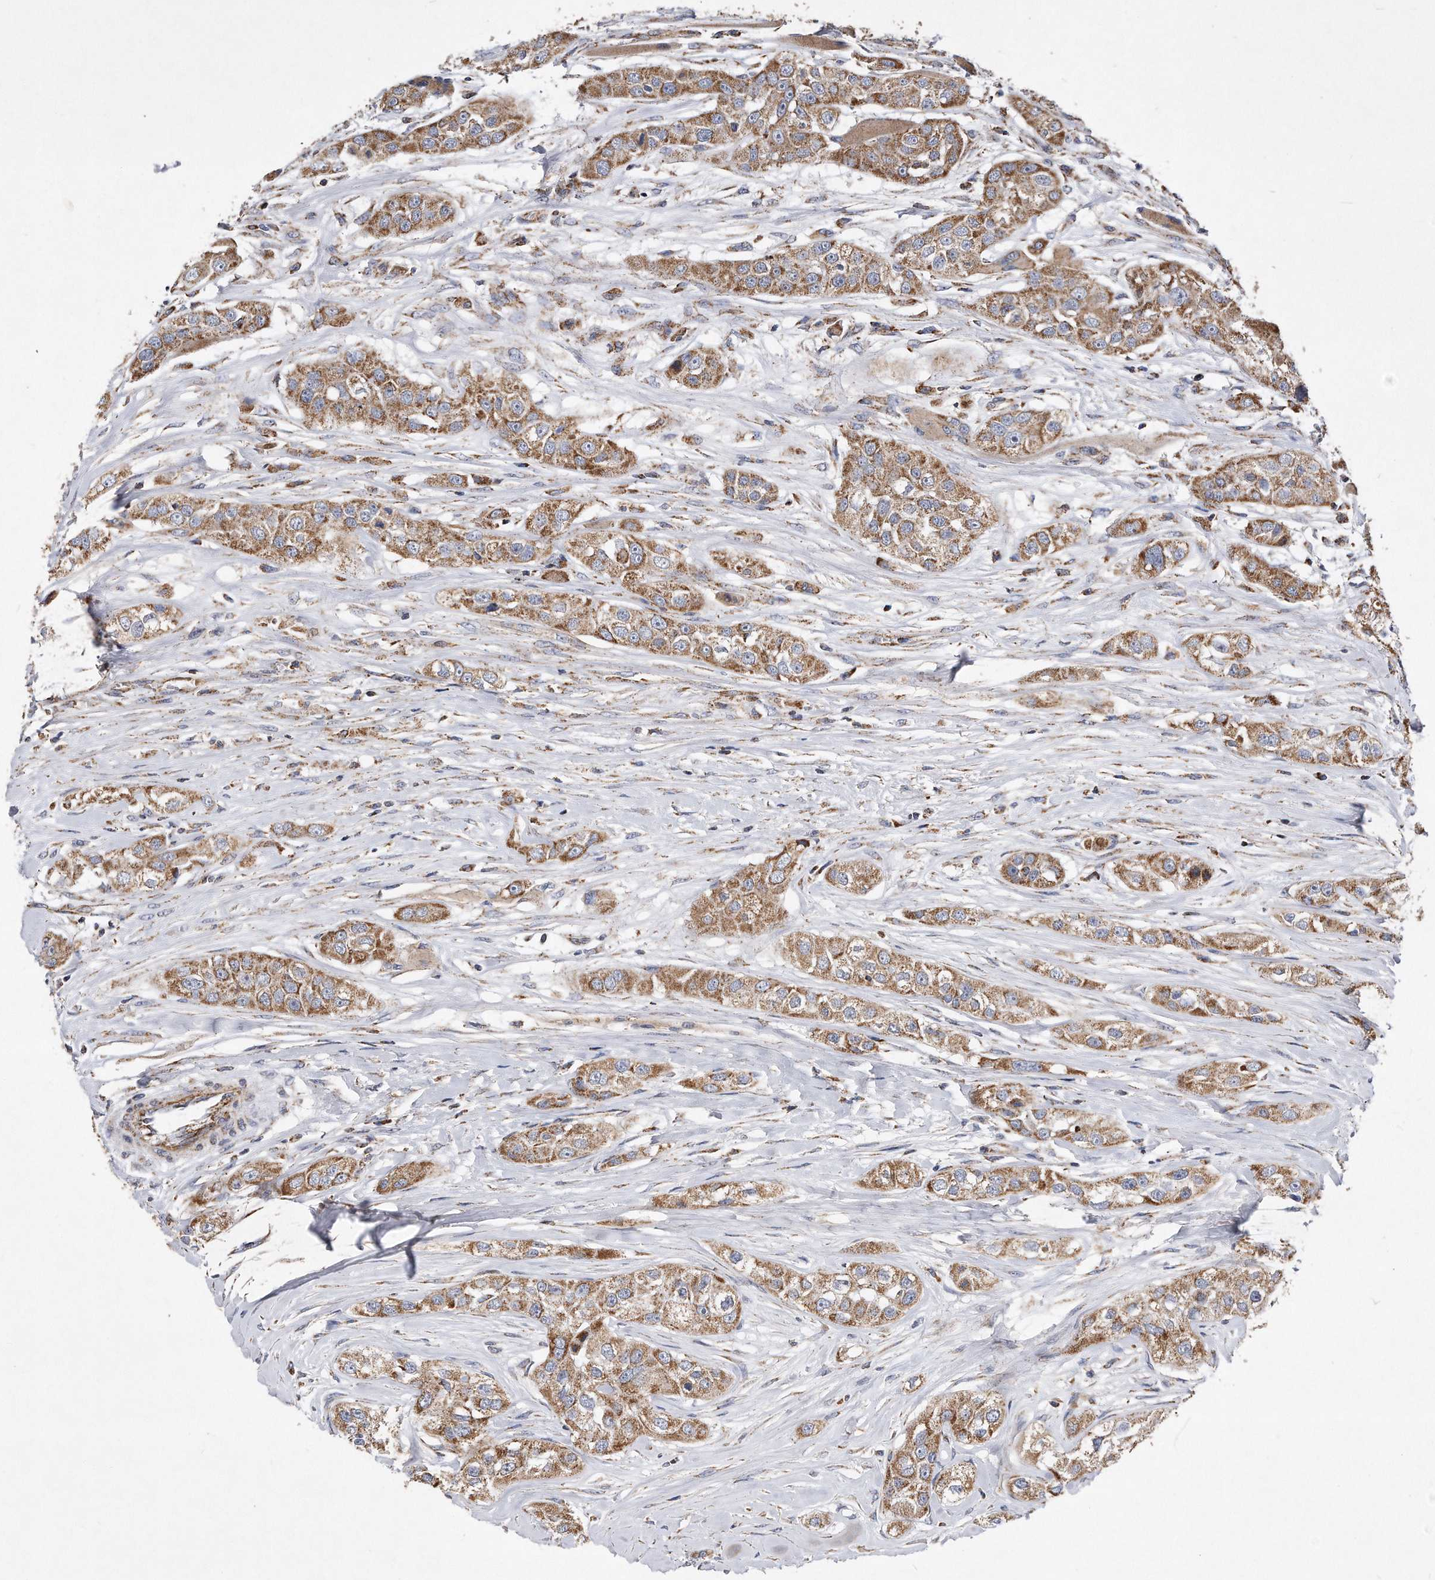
{"staining": {"intensity": "moderate", "quantity": ">75%", "location": "cytoplasmic/membranous"}, "tissue": "head and neck cancer", "cell_type": "Tumor cells", "image_type": "cancer", "snomed": [{"axis": "morphology", "description": "Normal tissue, NOS"}, {"axis": "morphology", "description": "Squamous cell carcinoma, NOS"}, {"axis": "topography", "description": "Skeletal muscle"}, {"axis": "topography", "description": "Head-Neck"}], "caption": "Moderate cytoplasmic/membranous protein staining is present in approximately >75% of tumor cells in head and neck cancer.", "gene": "PPP5C", "patient": {"sex": "male", "age": 51}}